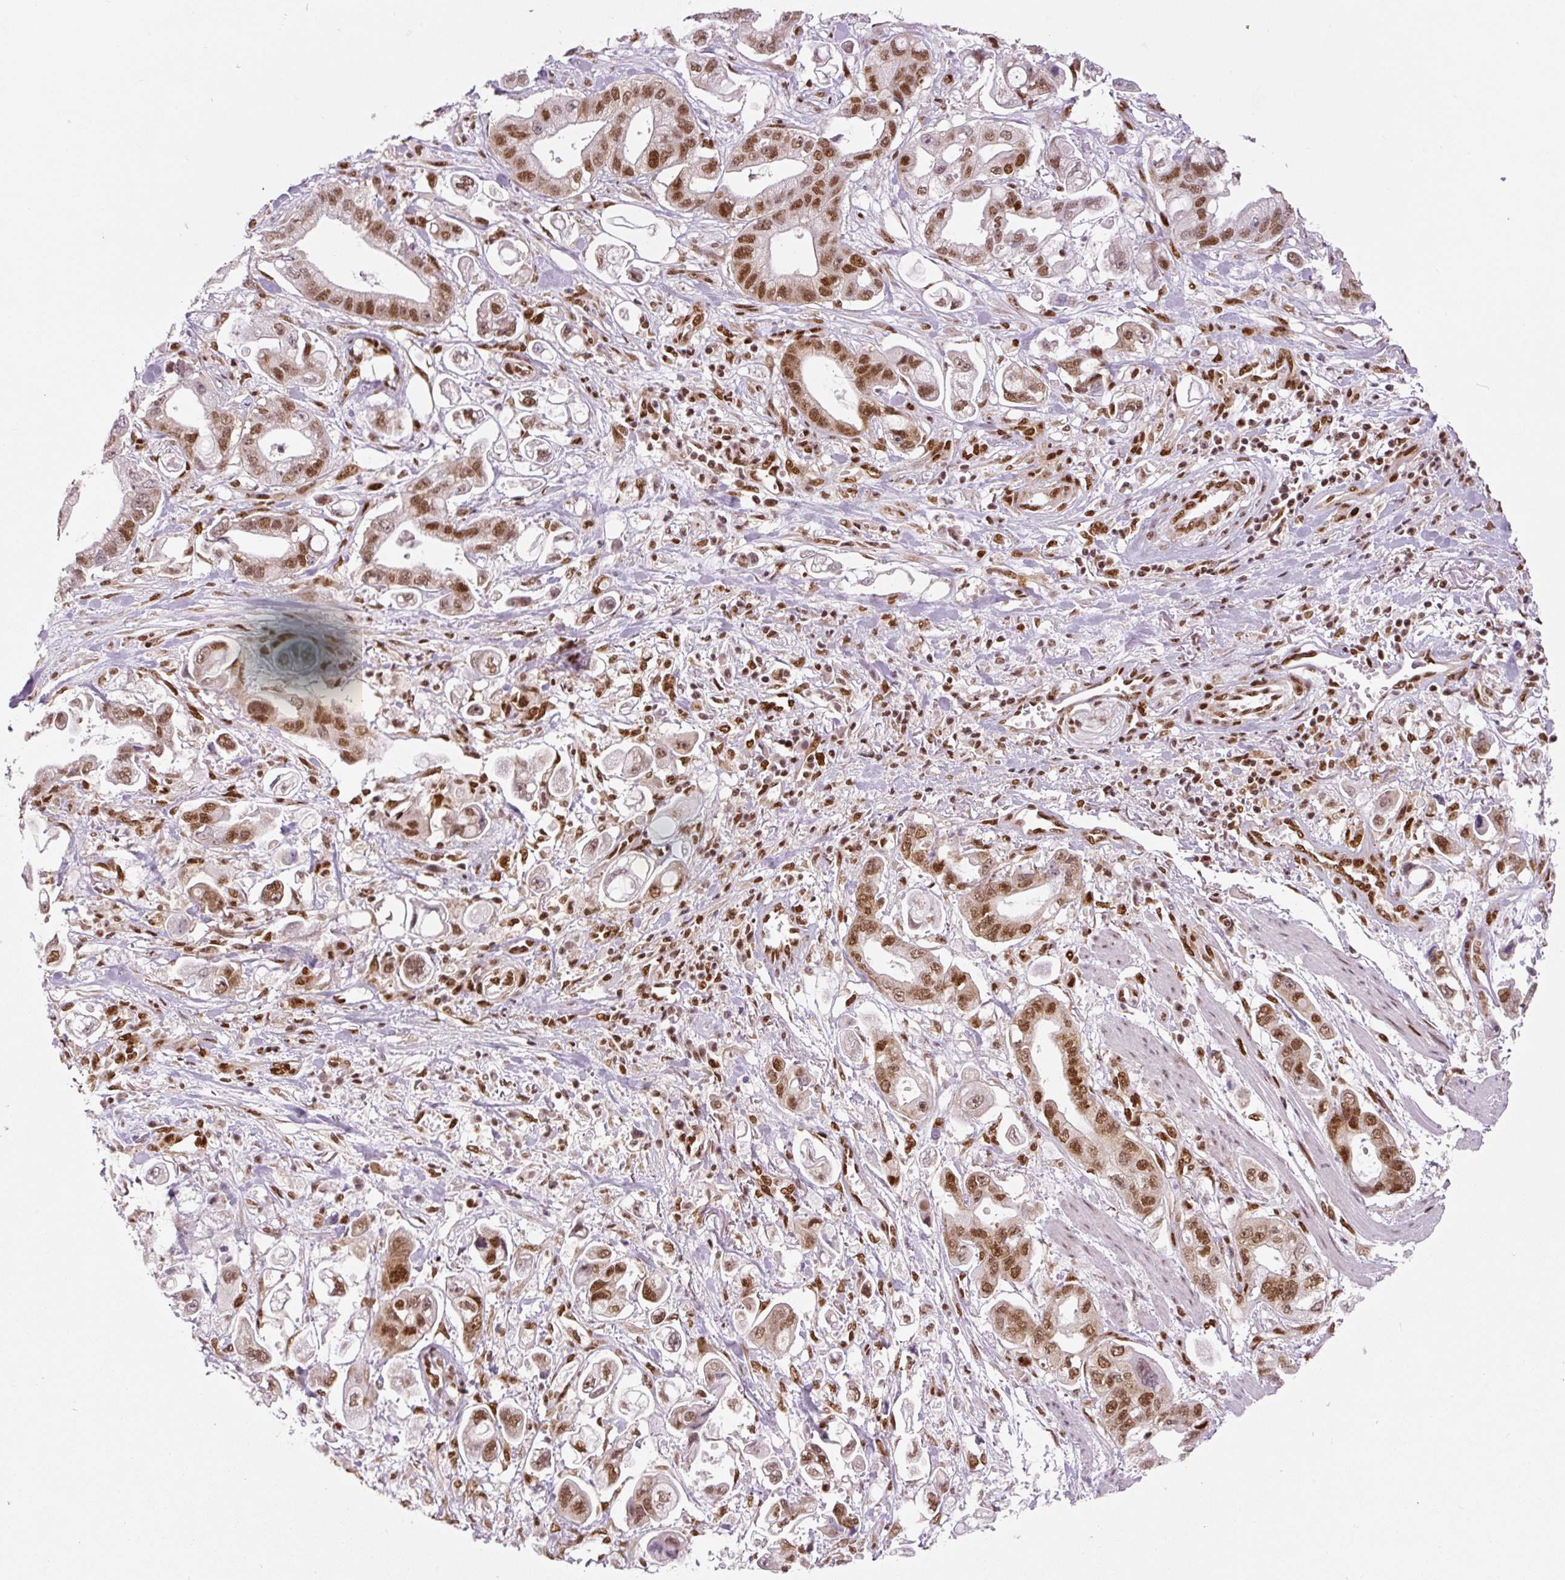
{"staining": {"intensity": "moderate", "quantity": ">75%", "location": "nuclear"}, "tissue": "stomach cancer", "cell_type": "Tumor cells", "image_type": "cancer", "snomed": [{"axis": "morphology", "description": "Adenocarcinoma, NOS"}, {"axis": "topography", "description": "Stomach"}], "caption": "Immunohistochemistry of human stomach cancer (adenocarcinoma) demonstrates medium levels of moderate nuclear staining in approximately >75% of tumor cells.", "gene": "FUS", "patient": {"sex": "male", "age": 62}}